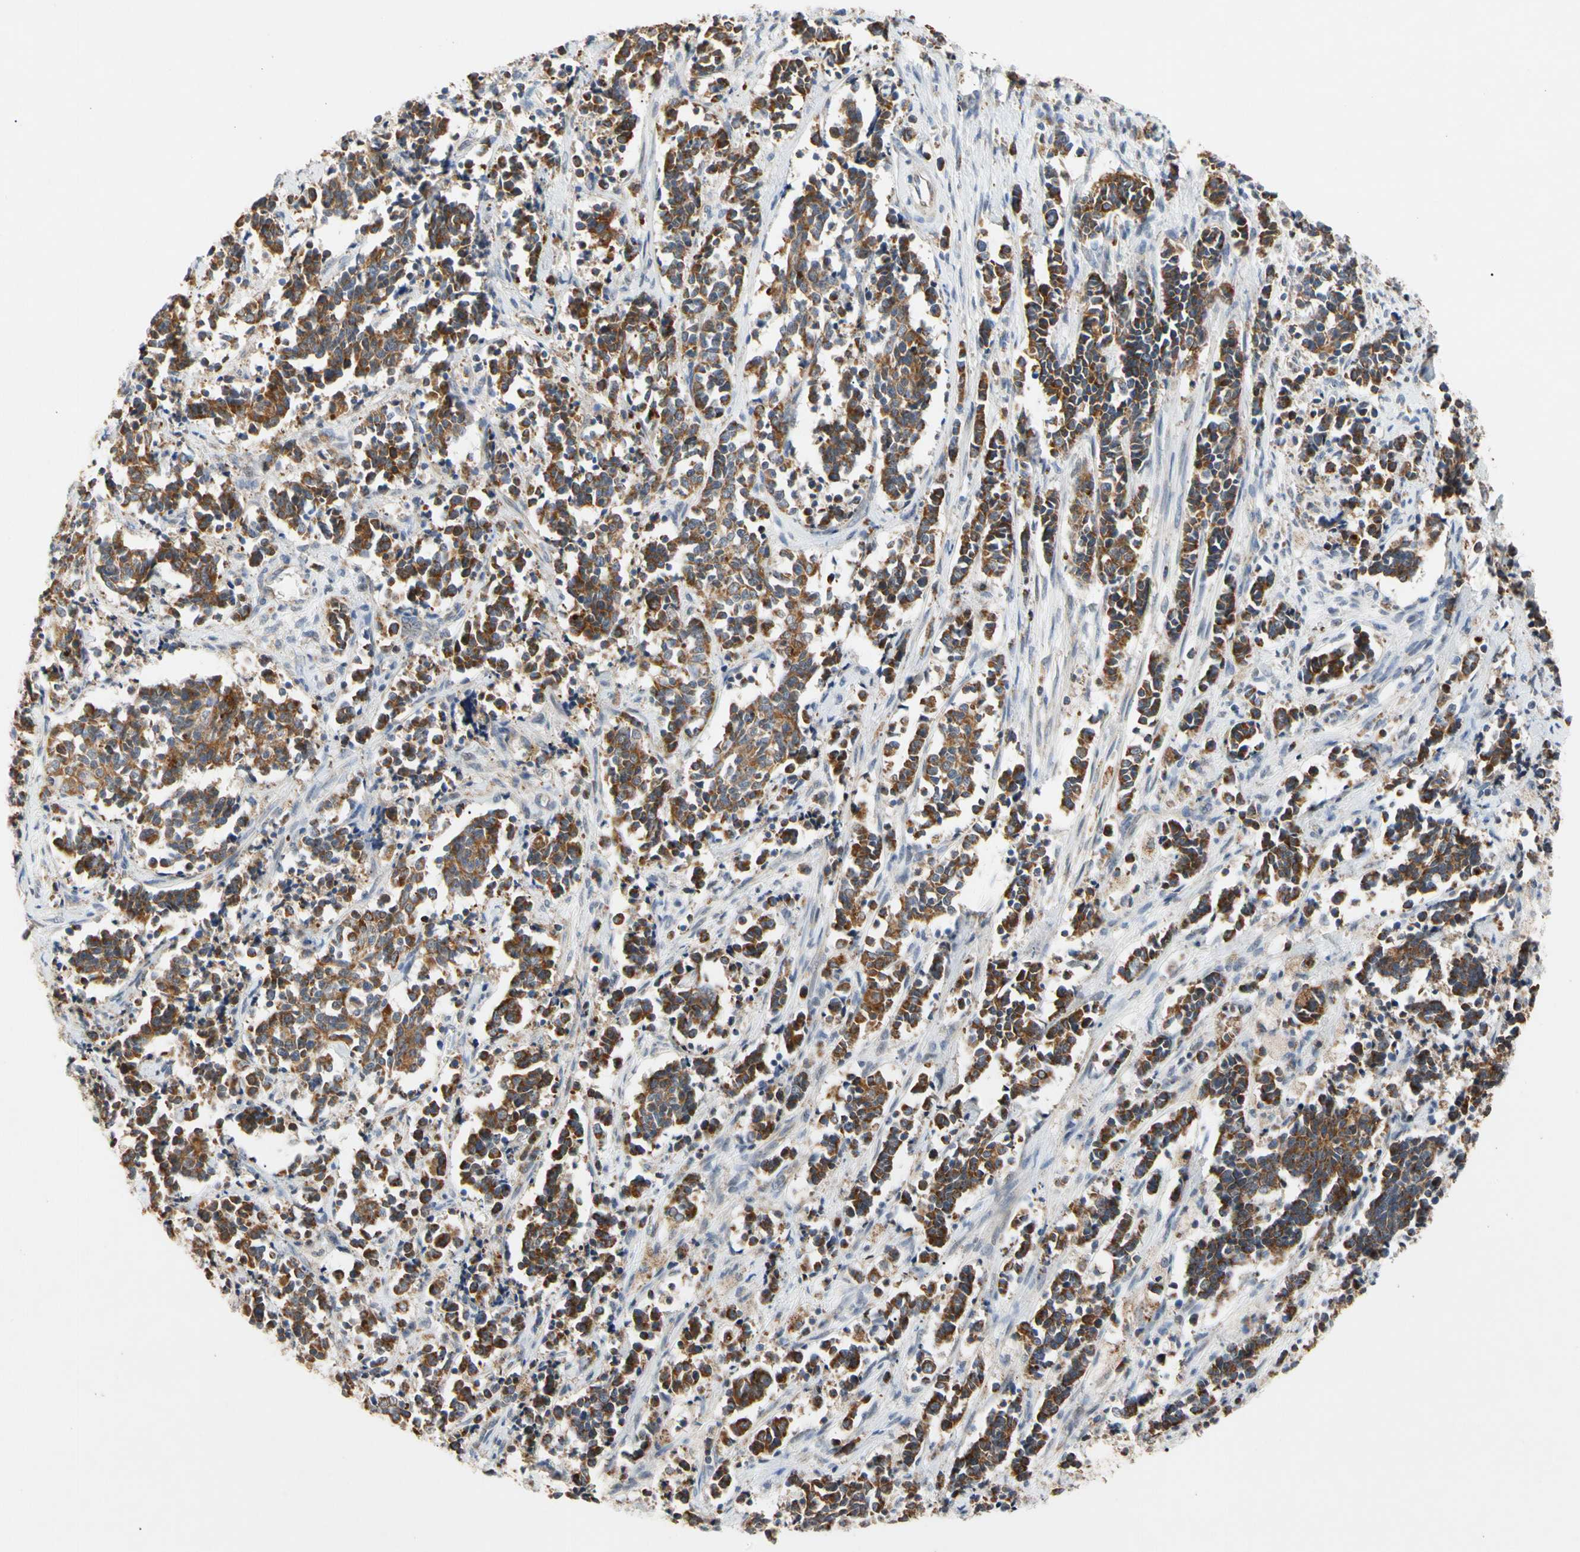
{"staining": {"intensity": "strong", "quantity": ">75%", "location": "cytoplasmic/membranous"}, "tissue": "cervical cancer", "cell_type": "Tumor cells", "image_type": "cancer", "snomed": [{"axis": "morphology", "description": "Squamous cell carcinoma, NOS"}, {"axis": "topography", "description": "Cervix"}], "caption": "Squamous cell carcinoma (cervical) stained for a protein shows strong cytoplasmic/membranous positivity in tumor cells.", "gene": "GPD2", "patient": {"sex": "female", "age": 35}}